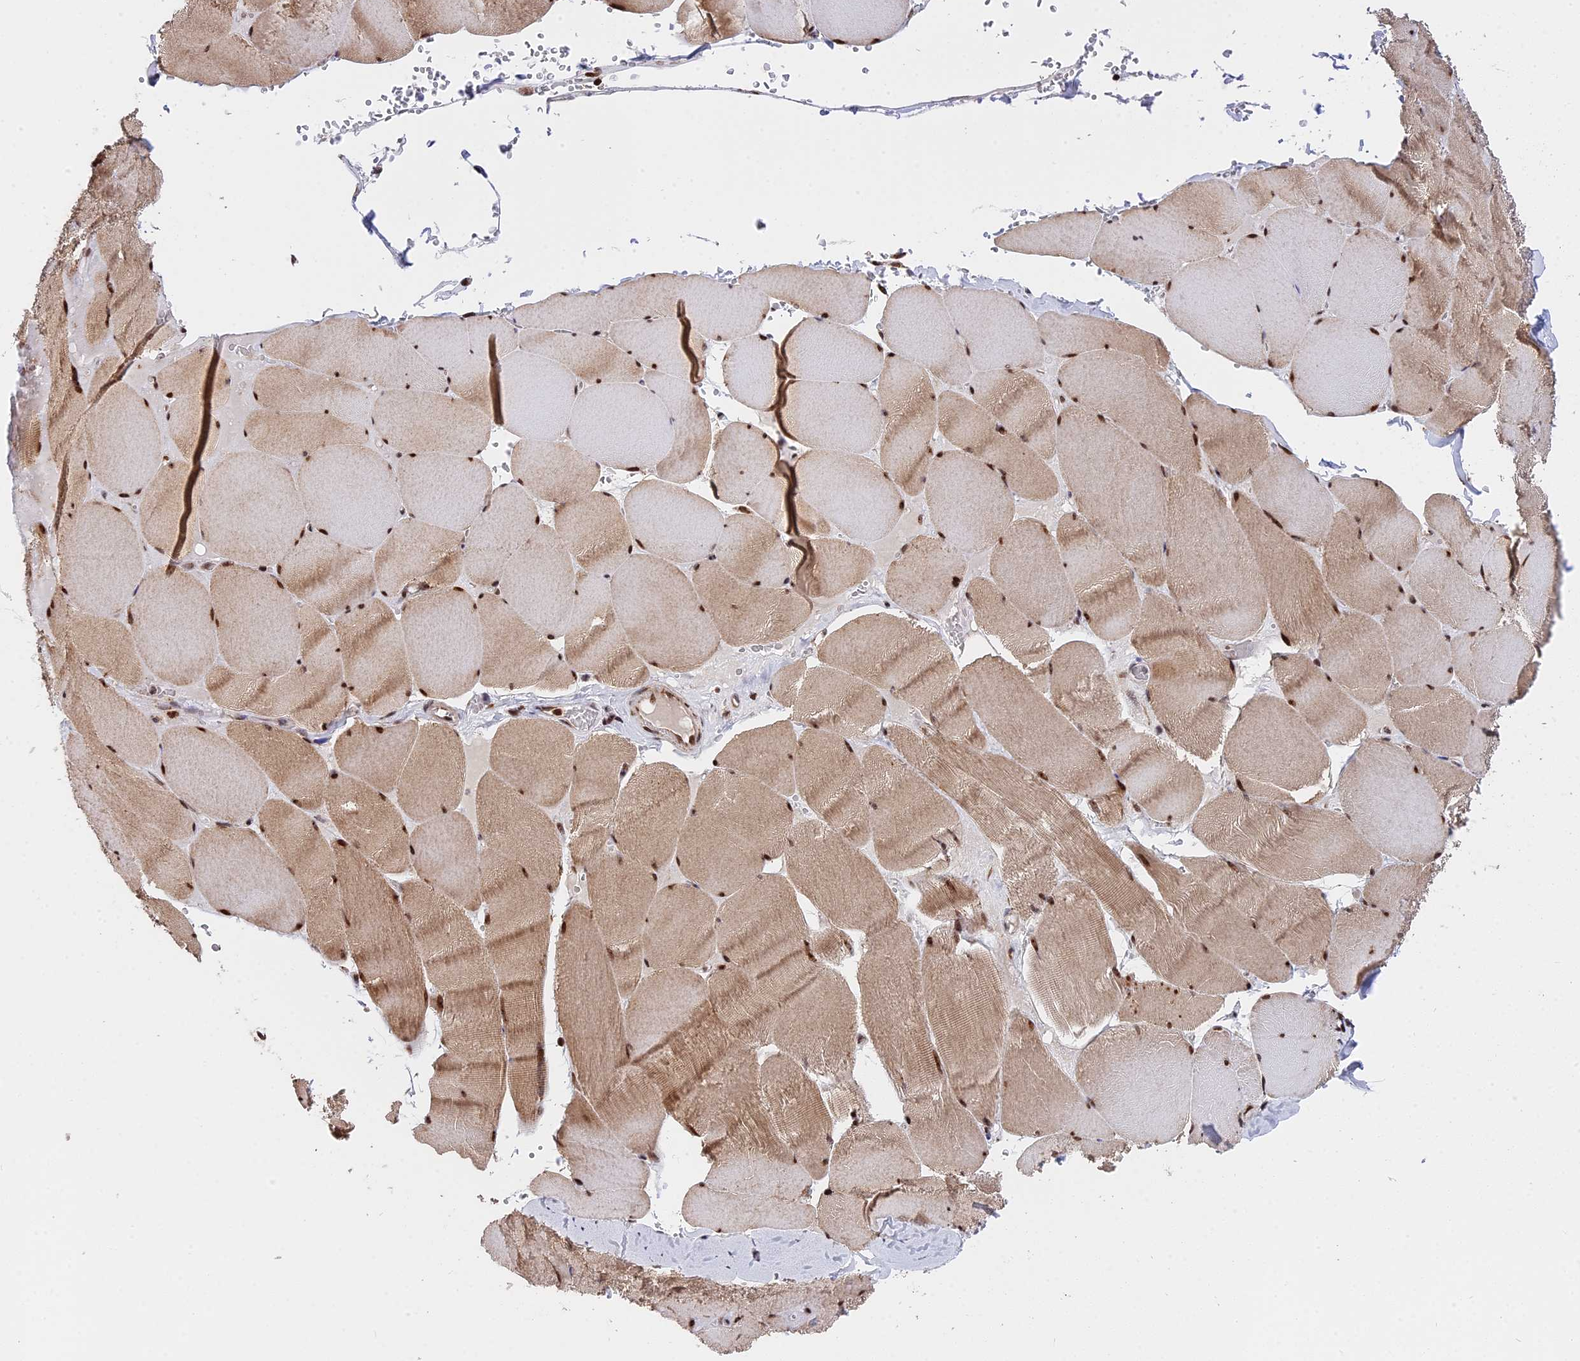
{"staining": {"intensity": "moderate", "quantity": ">75%", "location": "cytoplasmic/membranous,nuclear"}, "tissue": "skeletal muscle", "cell_type": "Myocytes", "image_type": "normal", "snomed": [{"axis": "morphology", "description": "Normal tissue, NOS"}, {"axis": "topography", "description": "Skeletal muscle"}, {"axis": "topography", "description": "Head-Neck"}], "caption": "IHC staining of benign skeletal muscle, which demonstrates medium levels of moderate cytoplasmic/membranous,nuclear expression in about >75% of myocytes indicating moderate cytoplasmic/membranous,nuclear protein staining. The staining was performed using DAB (brown) for protein detection and nuclei were counterstained in hematoxylin (blue).", "gene": "FAM174C", "patient": {"sex": "male", "age": 66}}